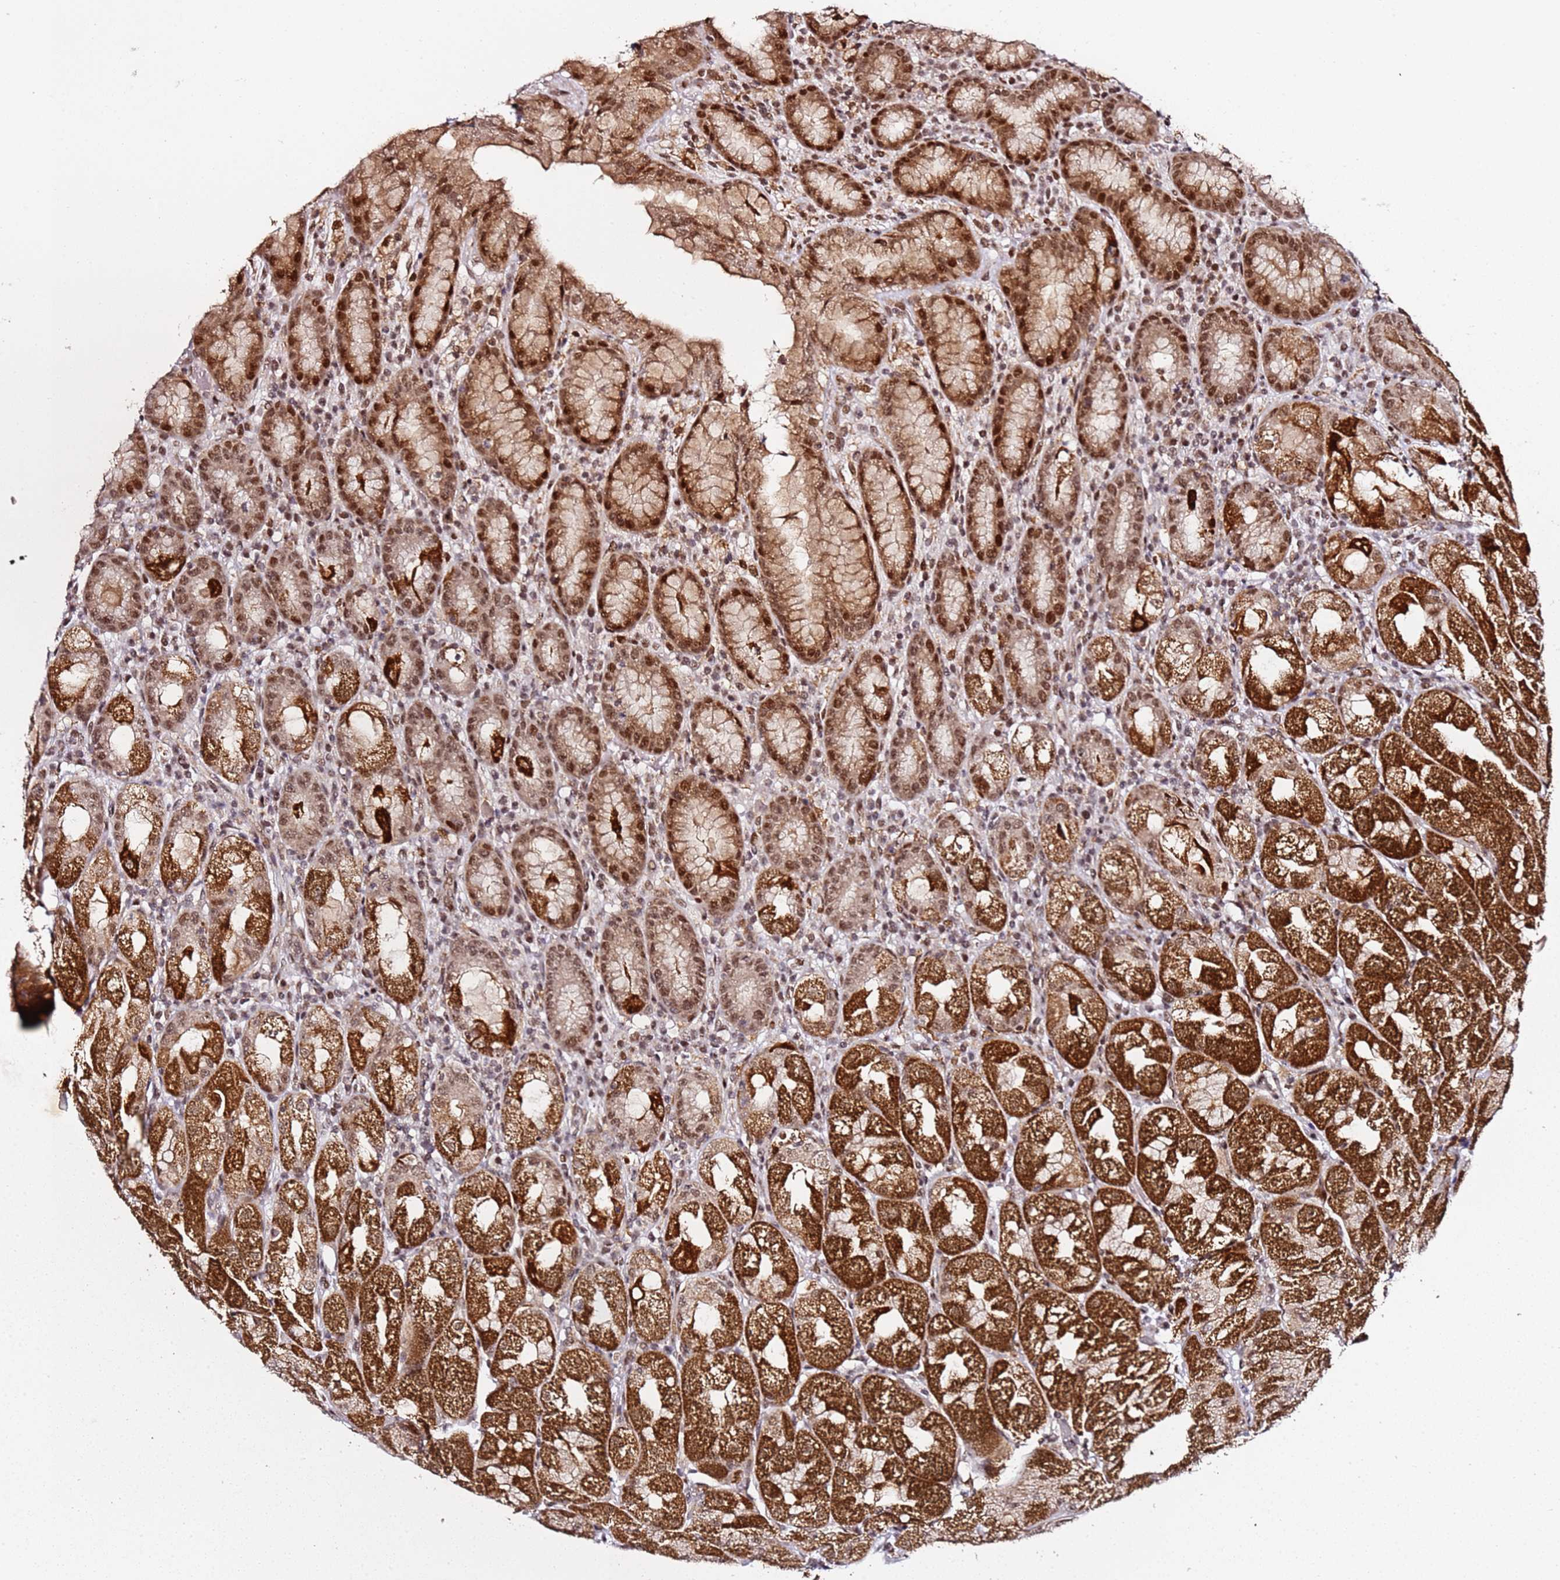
{"staining": {"intensity": "strong", "quantity": ">75%", "location": "cytoplasmic/membranous,nuclear"}, "tissue": "stomach", "cell_type": "Glandular cells", "image_type": "normal", "snomed": [{"axis": "morphology", "description": "Normal tissue, NOS"}, {"axis": "topography", "description": "Stomach, upper"}], "caption": "Immunohistochemical staining of benign human stomach shows high levels of strong cytoplasmic/membranous,nuclear positivity in about >75% of glandular cells.", "gene": "TP53AIP1", "patient": {"sex": "male", "age": 52}}